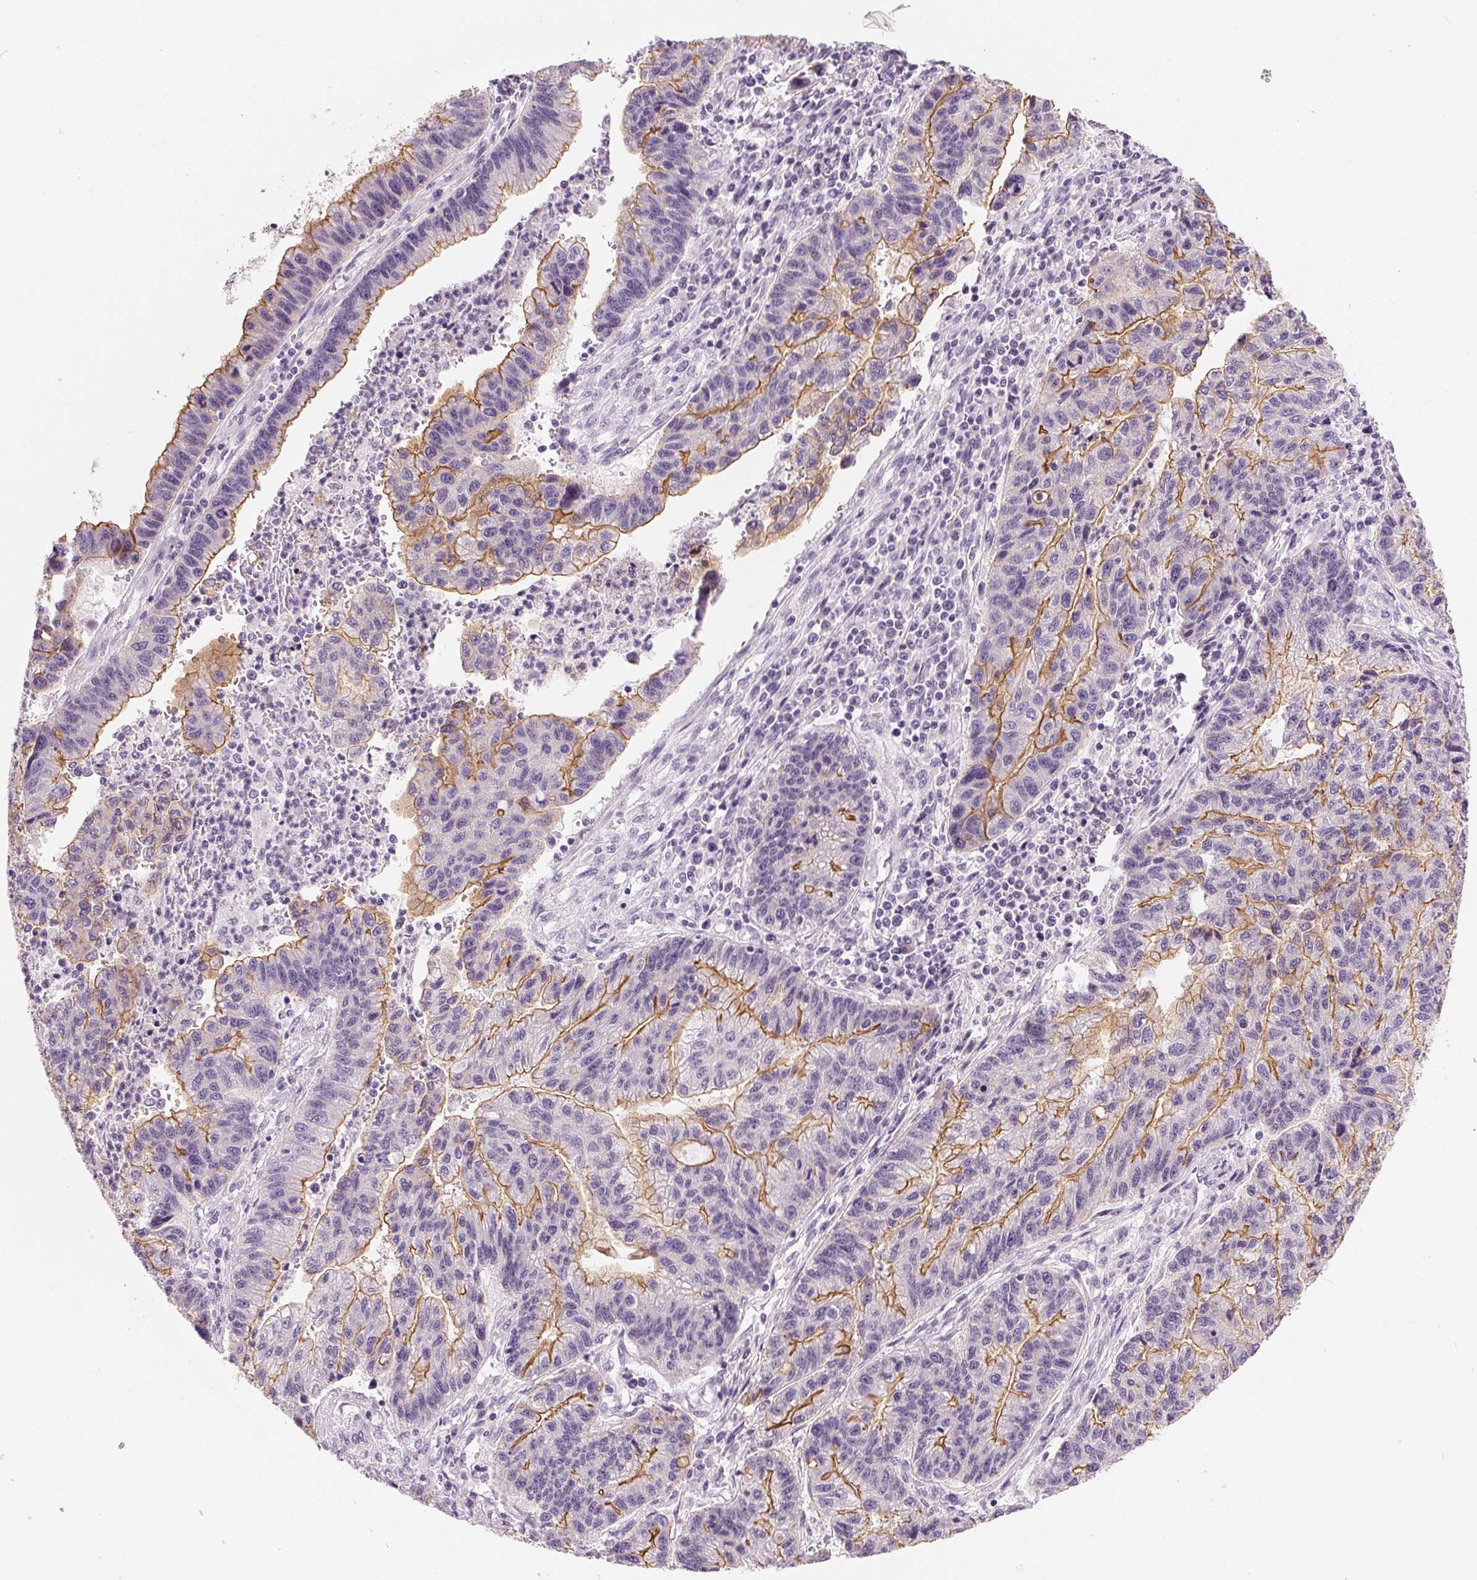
{"staining": {"intensity": "moderate", "quantity": "25%-75%", "location": "cytoplasmic/membranous"}, "tissue": "stomach cancer", "cell_type": "Tumor cells", "image_type": "cancer", "snomed": [{"axis": "morphology", "description": "Adenocarcinoma, NOS"}, {"axis": "topography", "description": "Stomach"}], "caption": "Immunohistochemistry of human stomach cancer (adenocarcinoma) displays medium levels of moderate cytoplasmic/membranous positivity in approximately 25%-75% of tumor cells. The staining is performed using DAB (3,3'-diaminobenzidine) brown chromogen to label protein expression. The nuclei are counter-stained blue using hematoxylin.", "gene": "MISP", "patient": {"sex": "male", "age": 83}}